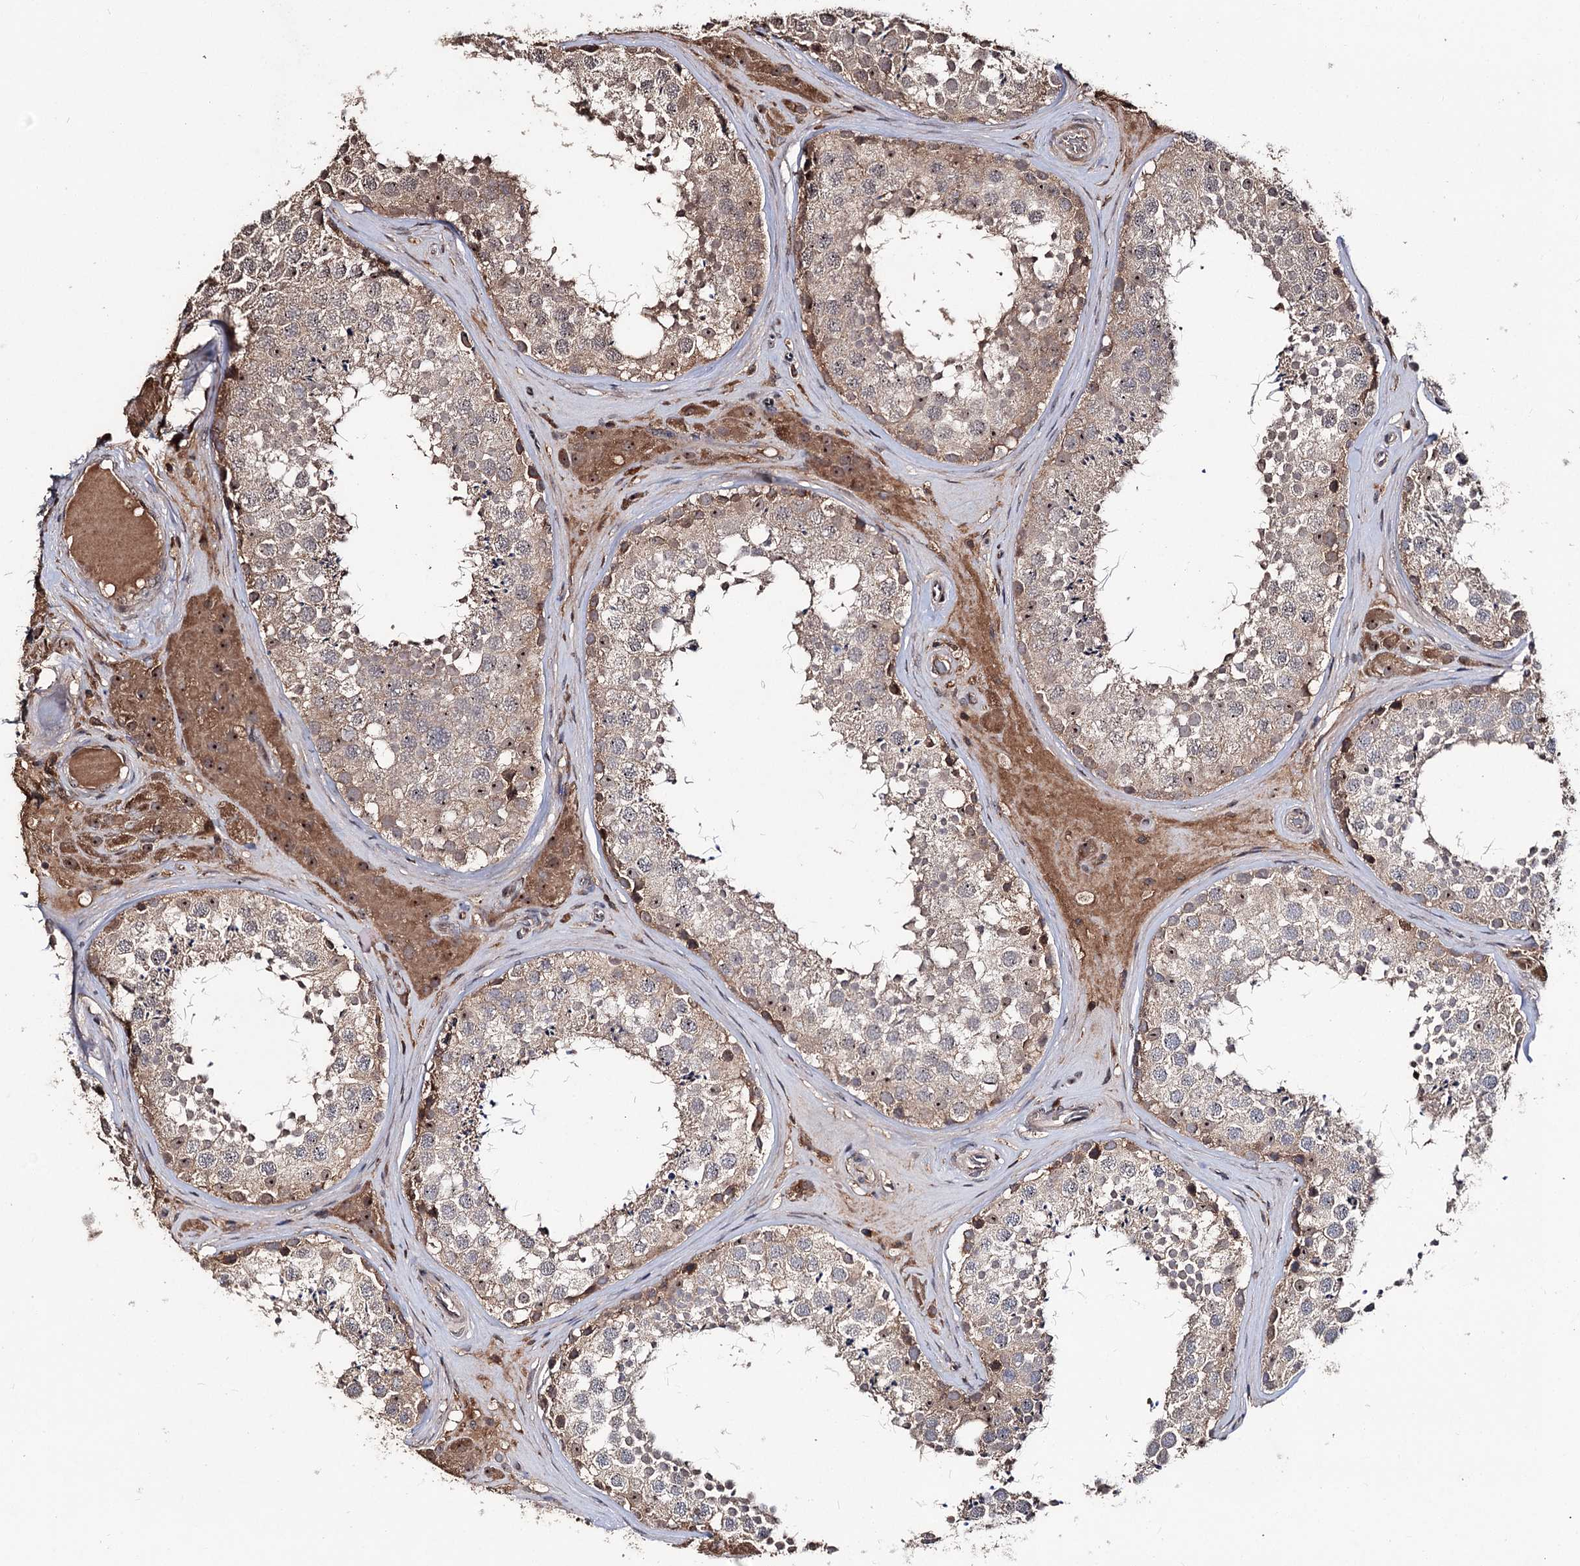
{"staining": {"intensity": "moderate", "quantity": ">75%", "location": "cytoplasmic/membranous,nuclear"}, "tissue": "testis", "cell_type": "Cells in seminiferous ducts", "image_type": "normal", "snomed": [{"axis": "morphology", "description": "Normal tissue, NOS"}, {"axis": "topography", "description": "Testis"}], "caption": "Moderate cytoplasmic/membranous,nuclear protein expression is seen in about >75% of cells in seminiferous ducts in testis. The staining was performed using DAB to visualize the protein expression in brown, while the nuclei were stained in blue with hematoxylin (Magnification: 20x).", "gene": "FAM53B", "patient": {"sex": "male", "age": 46}}